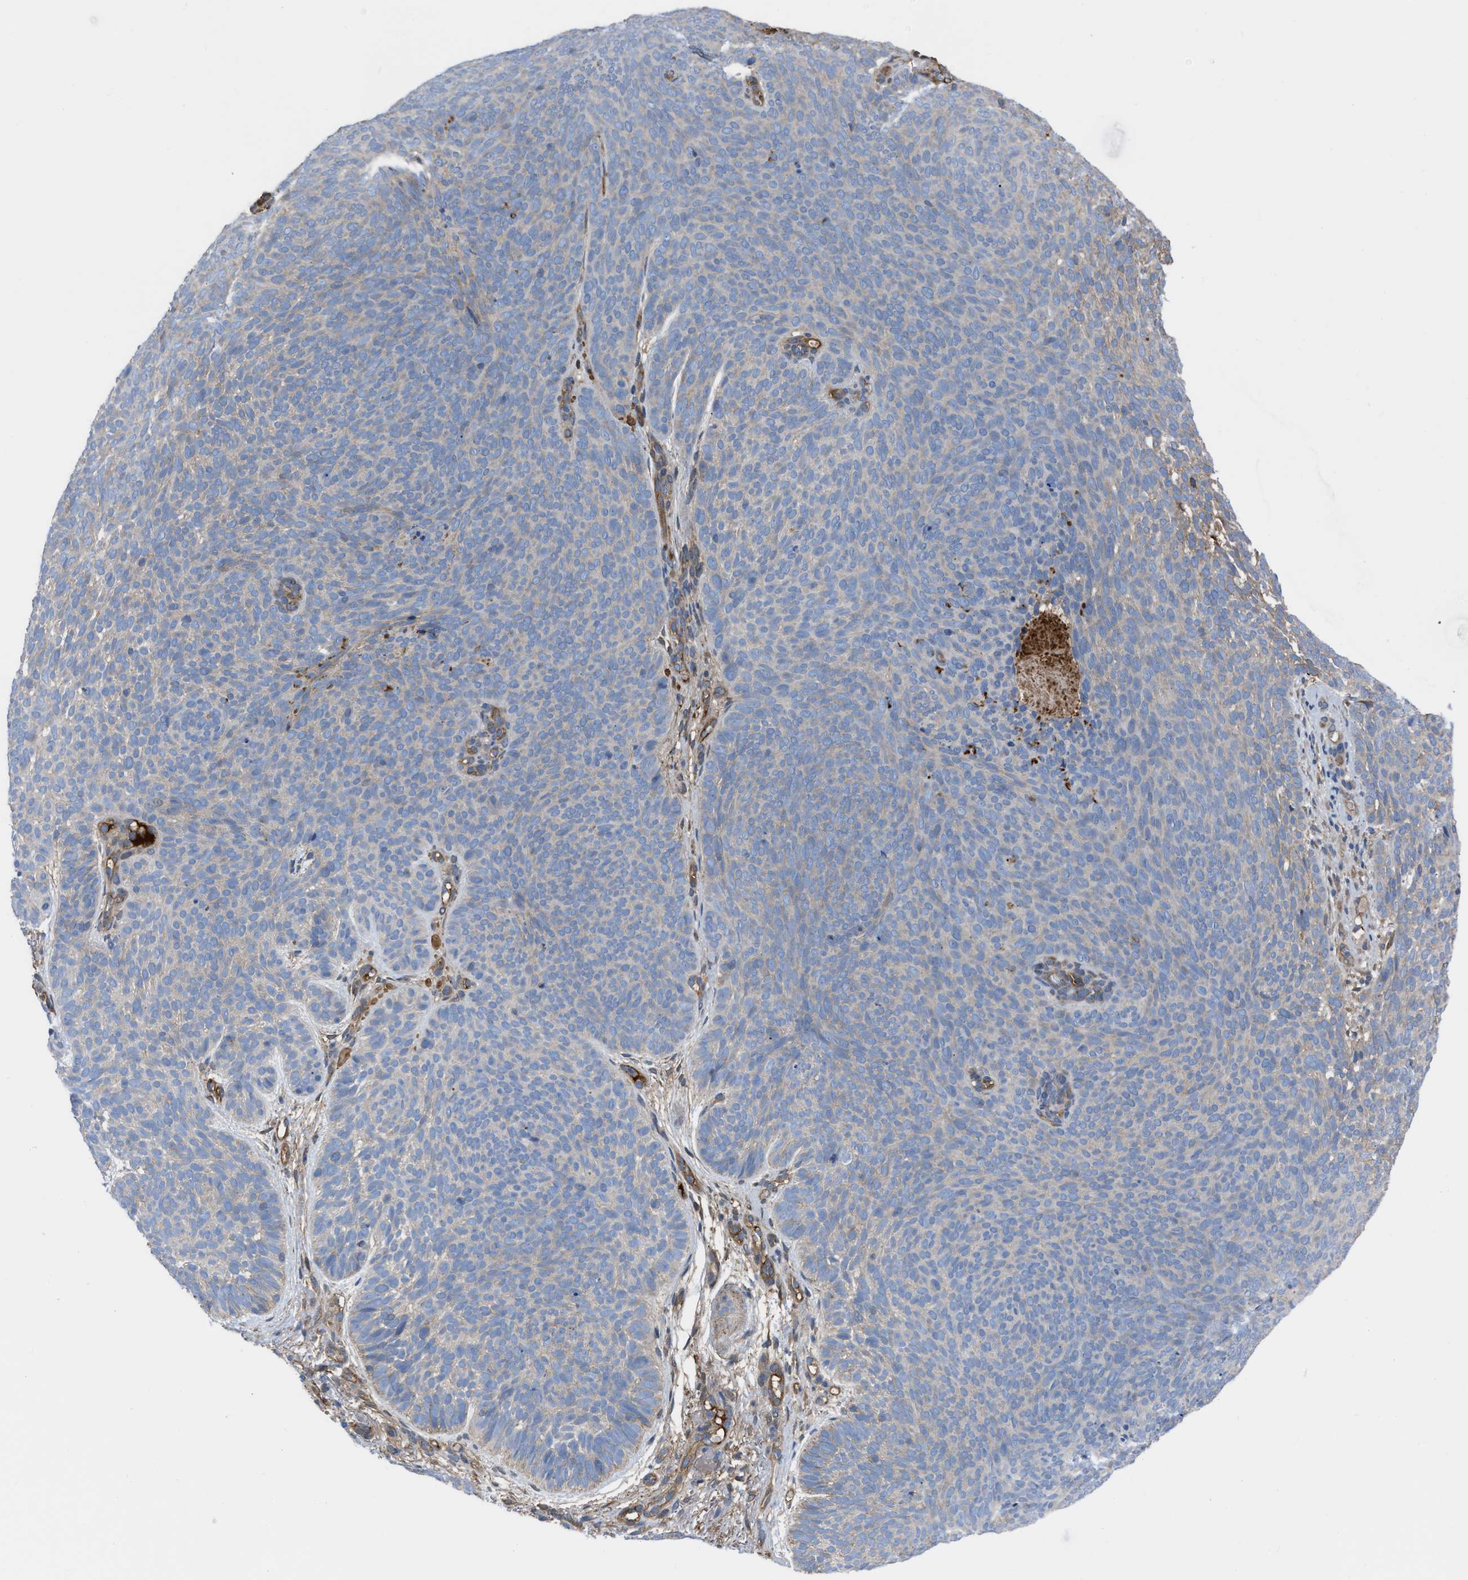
{"staining": {"intensity": "weak", "quantity": "<25%", "location": "cytoplasmic/membranous"}, "tissue": "skin cancer", "cell_type": "Tumor cells", "image_type": "cancer", "snomed": [{"axis": "morphology", "description": "Basal cell carcinoma"}, {"axis": "topography", "description": "Skin"}], "caption": "Tumor cells show no significant staining in basal cell carcinoma (skin).", "gene": "TRIOBP", "patient": {"sex": "male", "age": 61}}